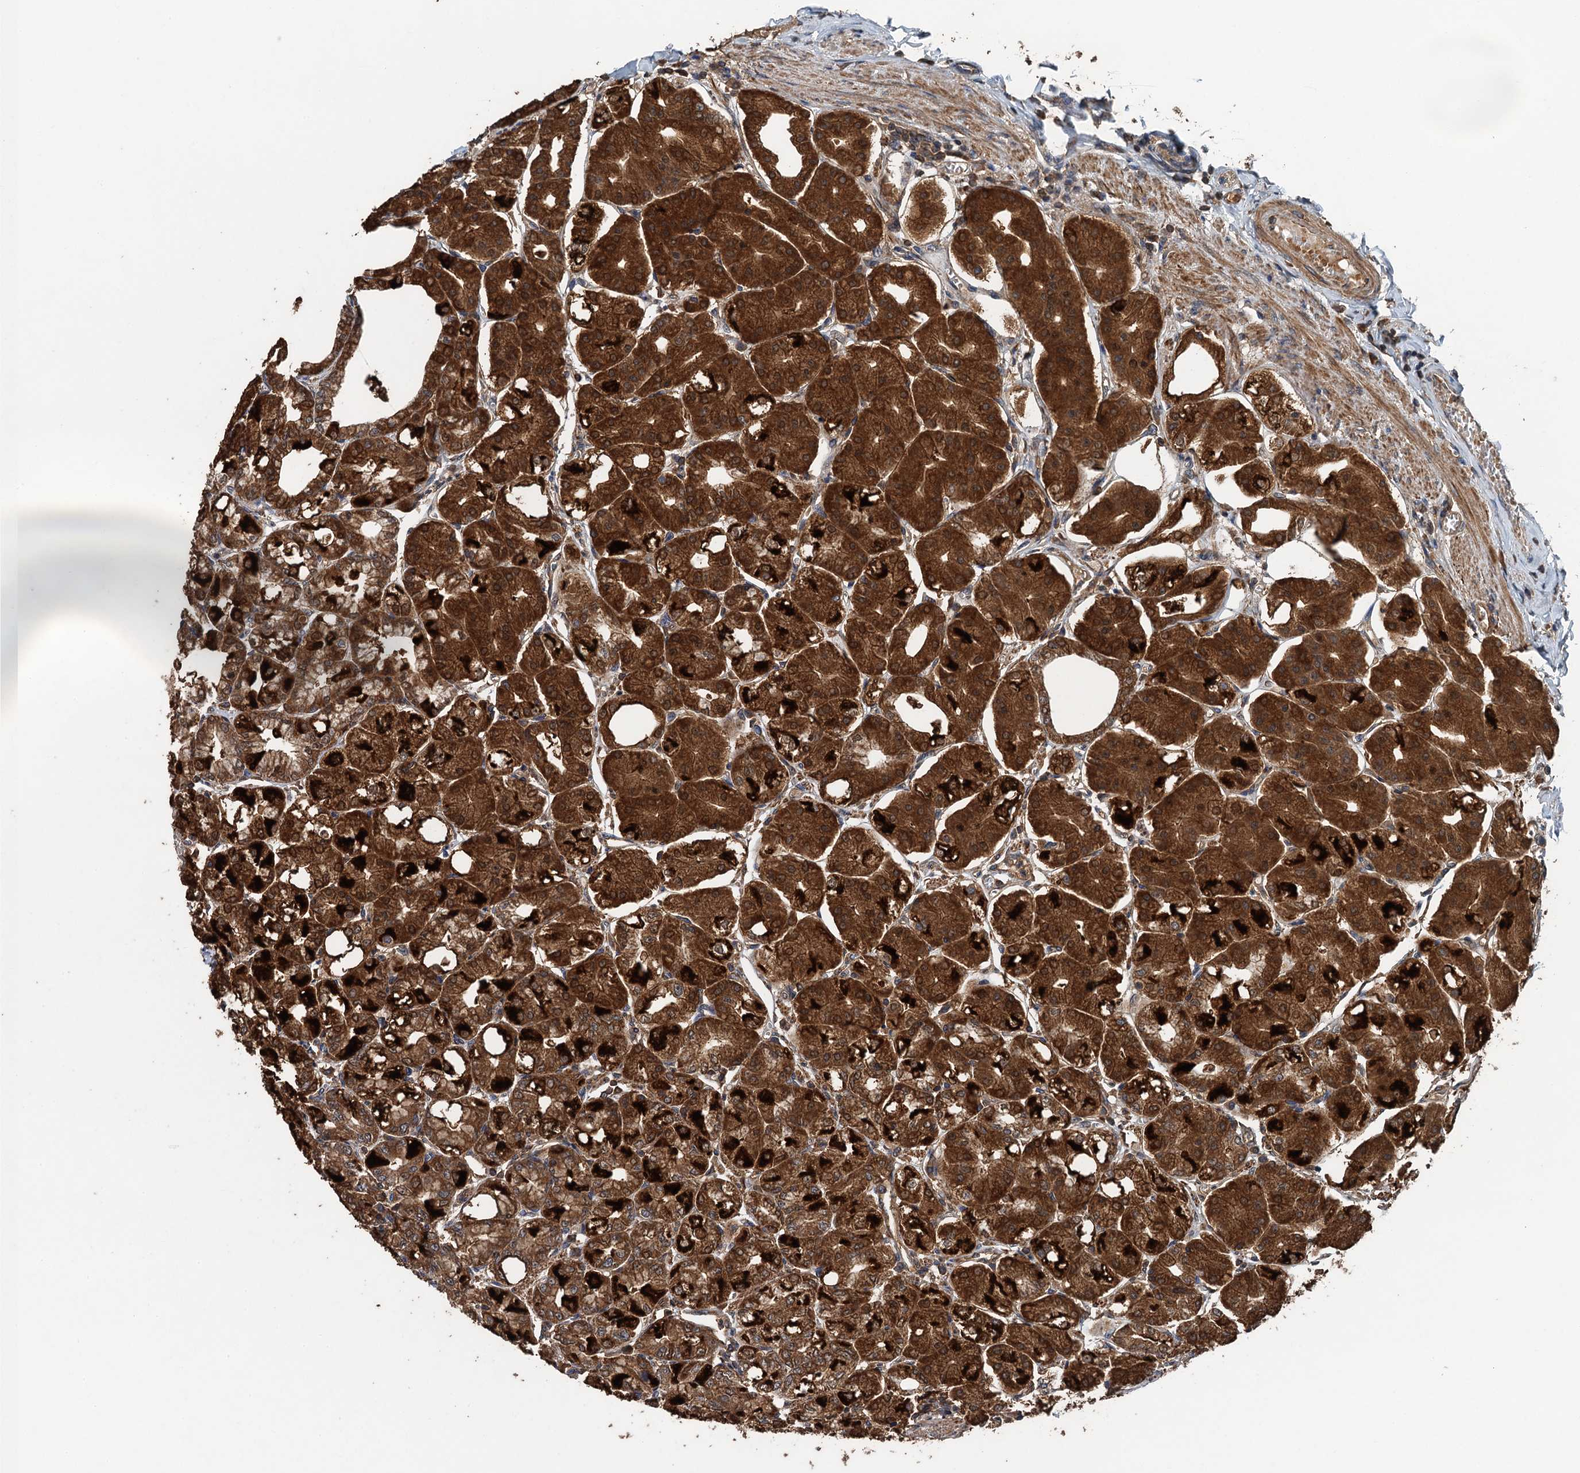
{"staining": {"intensity": "strong", "quantity": ">75%", "location": "cytoplasmic/membranous"}, "tissue": "stomach", "cell_type": "Glandular cells", "image_type": "normal", "snomed": [{"axis": "morphology", "description": "Normal tissue, NOS"}, {"axis": "topography", "description": "Stomach, lower"}], "caption": "Protein expression analysis of normal human stomach reveals strong cytoplasmic/membranous expression in approximately >75% of glandular cells. The staining was performed using DAB to visualize the protein expression in brown, while the nuclei were stained in blue with hematoxylin (Magnification: 20x).", "gene": "BORCS5", "patient": {"sex": "male", "age": 71}}